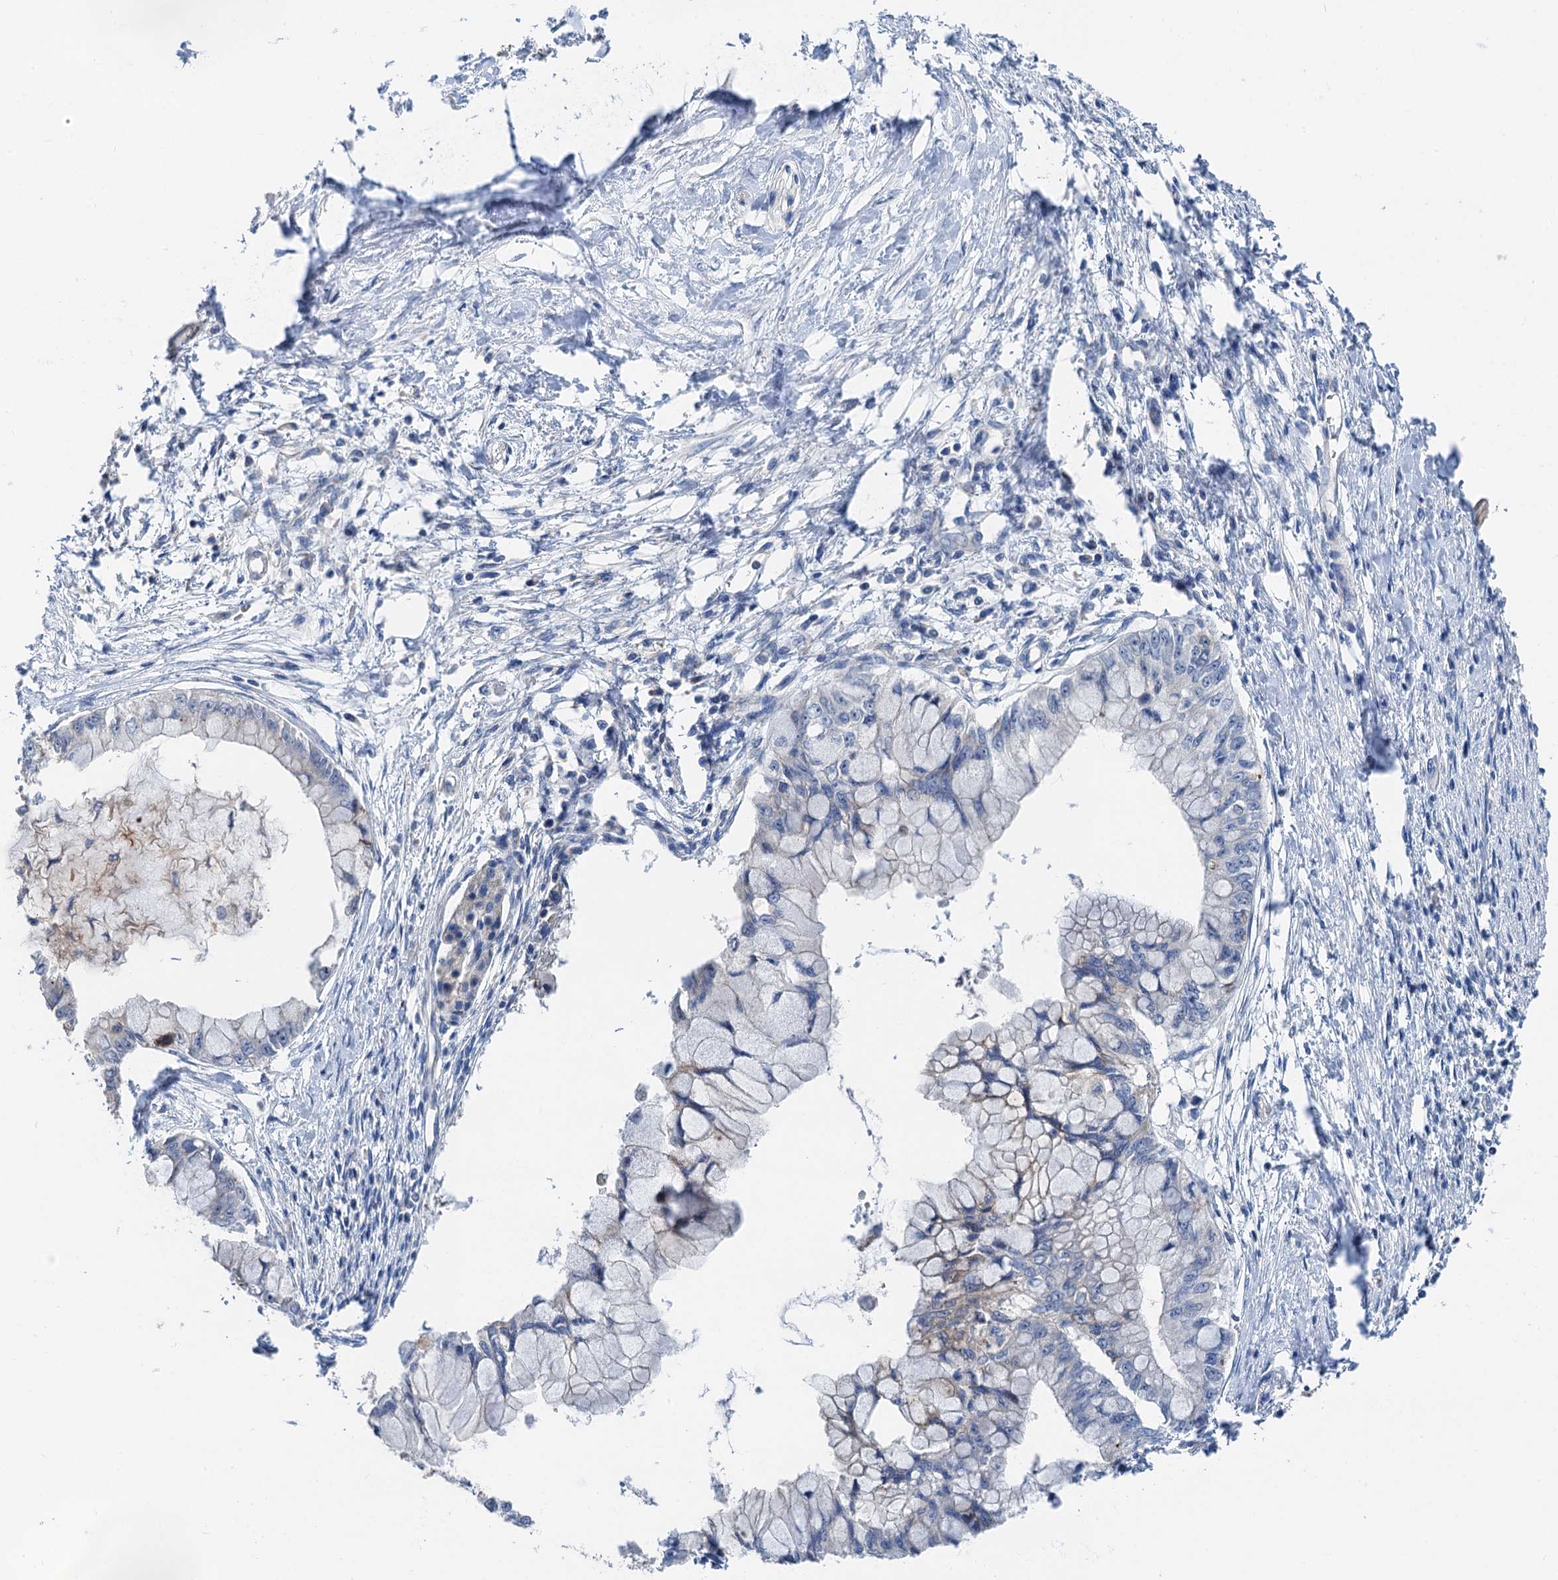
{"staining": {"intensity": "negative", "quantity": "none", "location": "none"}, "tissue": "pancreatic cancer", "cell_type": "Tumor cells", "image_type": "cancer", "snomed": [{"axis": "morphology", "description": "Adenocarcinoma, NOS"}, {"axis": "topography", "description": "Pancreas"}], "caption": "A micrograph of human pancreatic cancer is negative for staining in tumor cells.", "gene": "ANKRD26", "patient": {"sex": "male", "age": 48}}